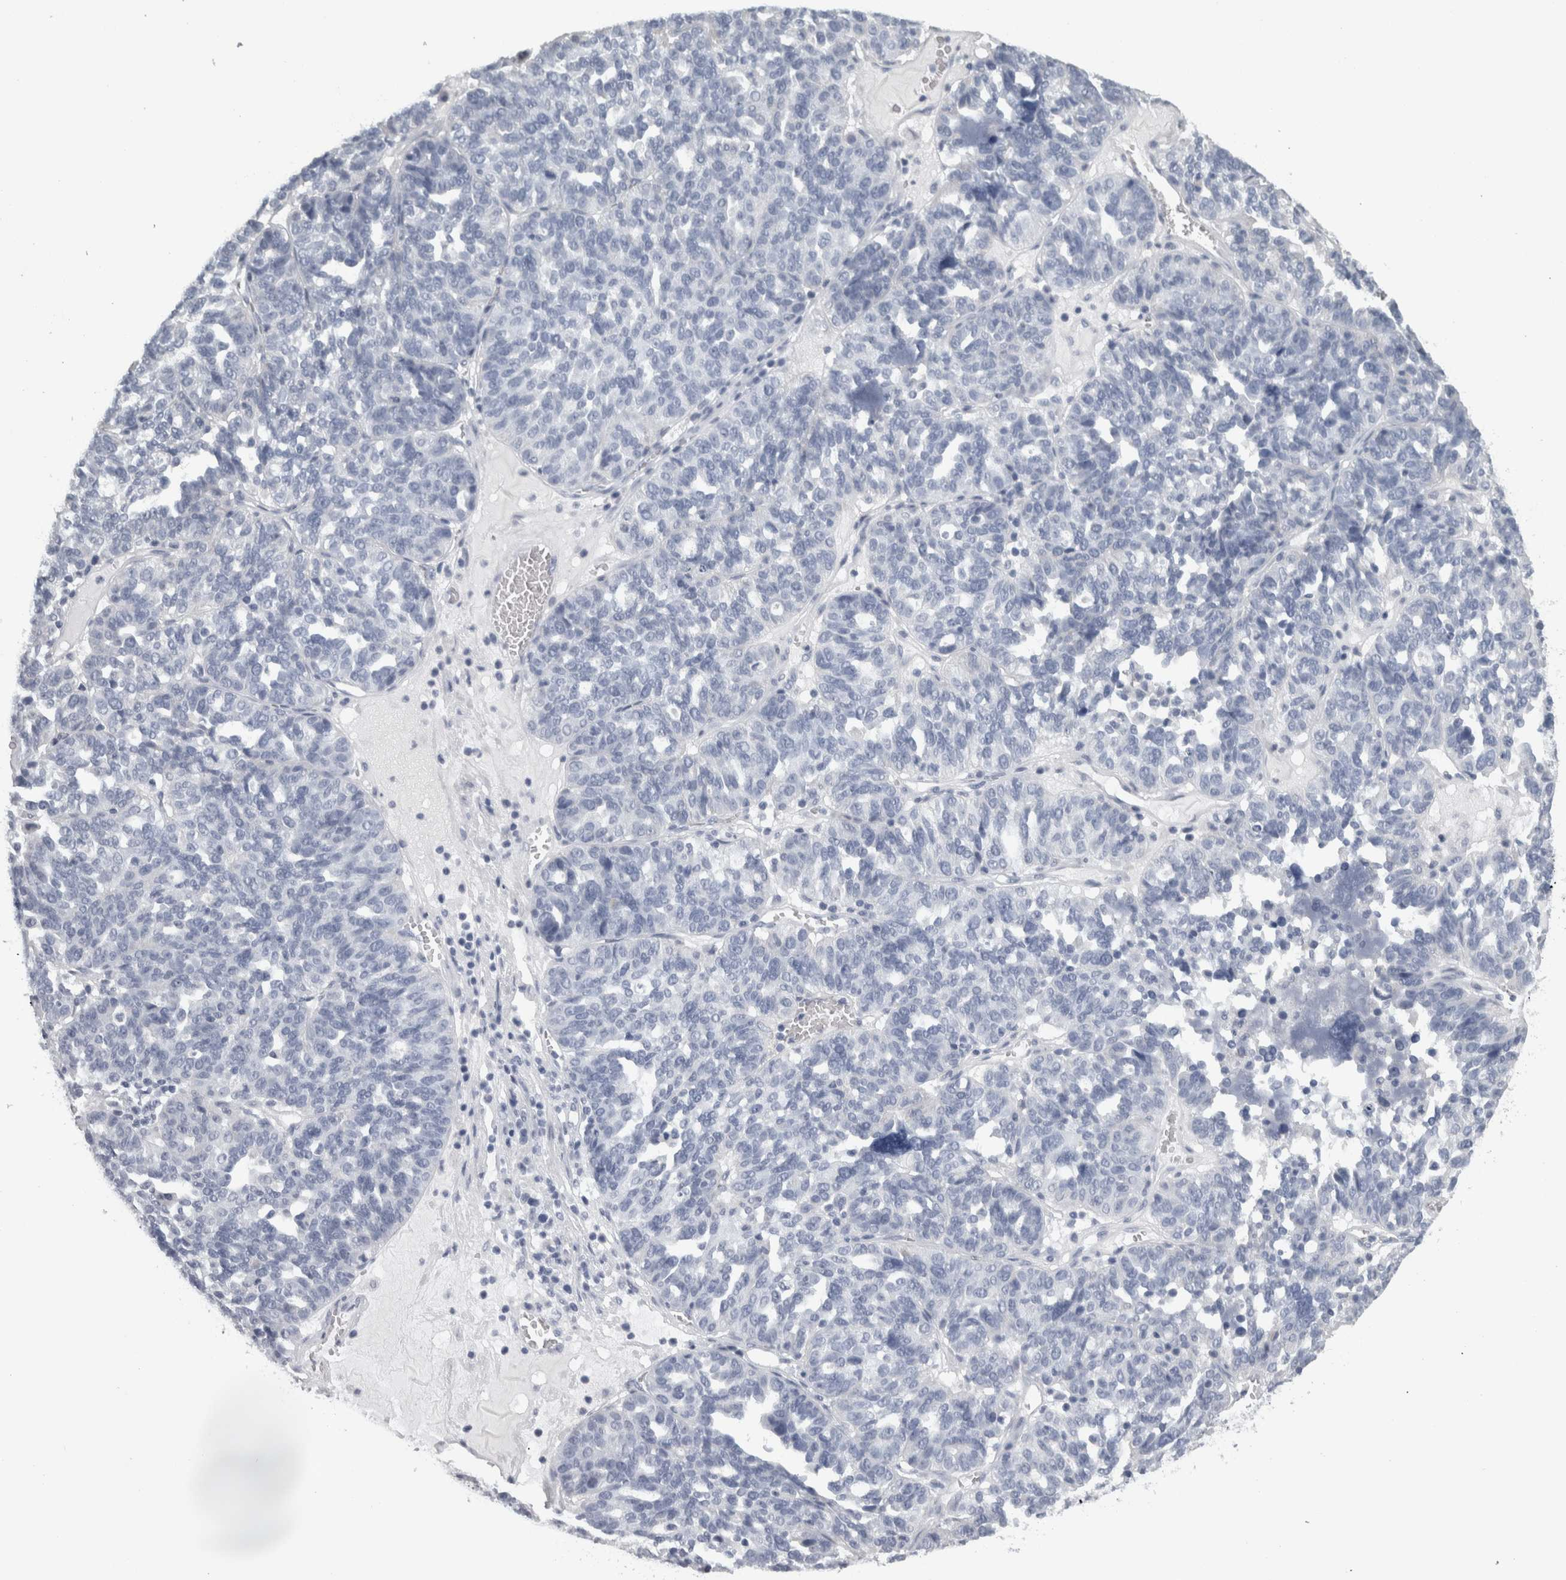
{"staining": {"intensity": "negative", "quantity": "none", "location": "none"}, "tissue": "ovarian cancer", "cell_type": "Tumor cells", "image_type": "cancer", "snomed": [{"axis": "morphology", "description": "Cystadenocarcinoma, serous, NOS"}, {"axis": "topography", "description": "Ovary"}], "caption": "Human ovarian cancer stained for a protein using IHC shows no expression in tumor cells.", "gene": "TCAP", "patient": {"sex": "female", "age": 59}}